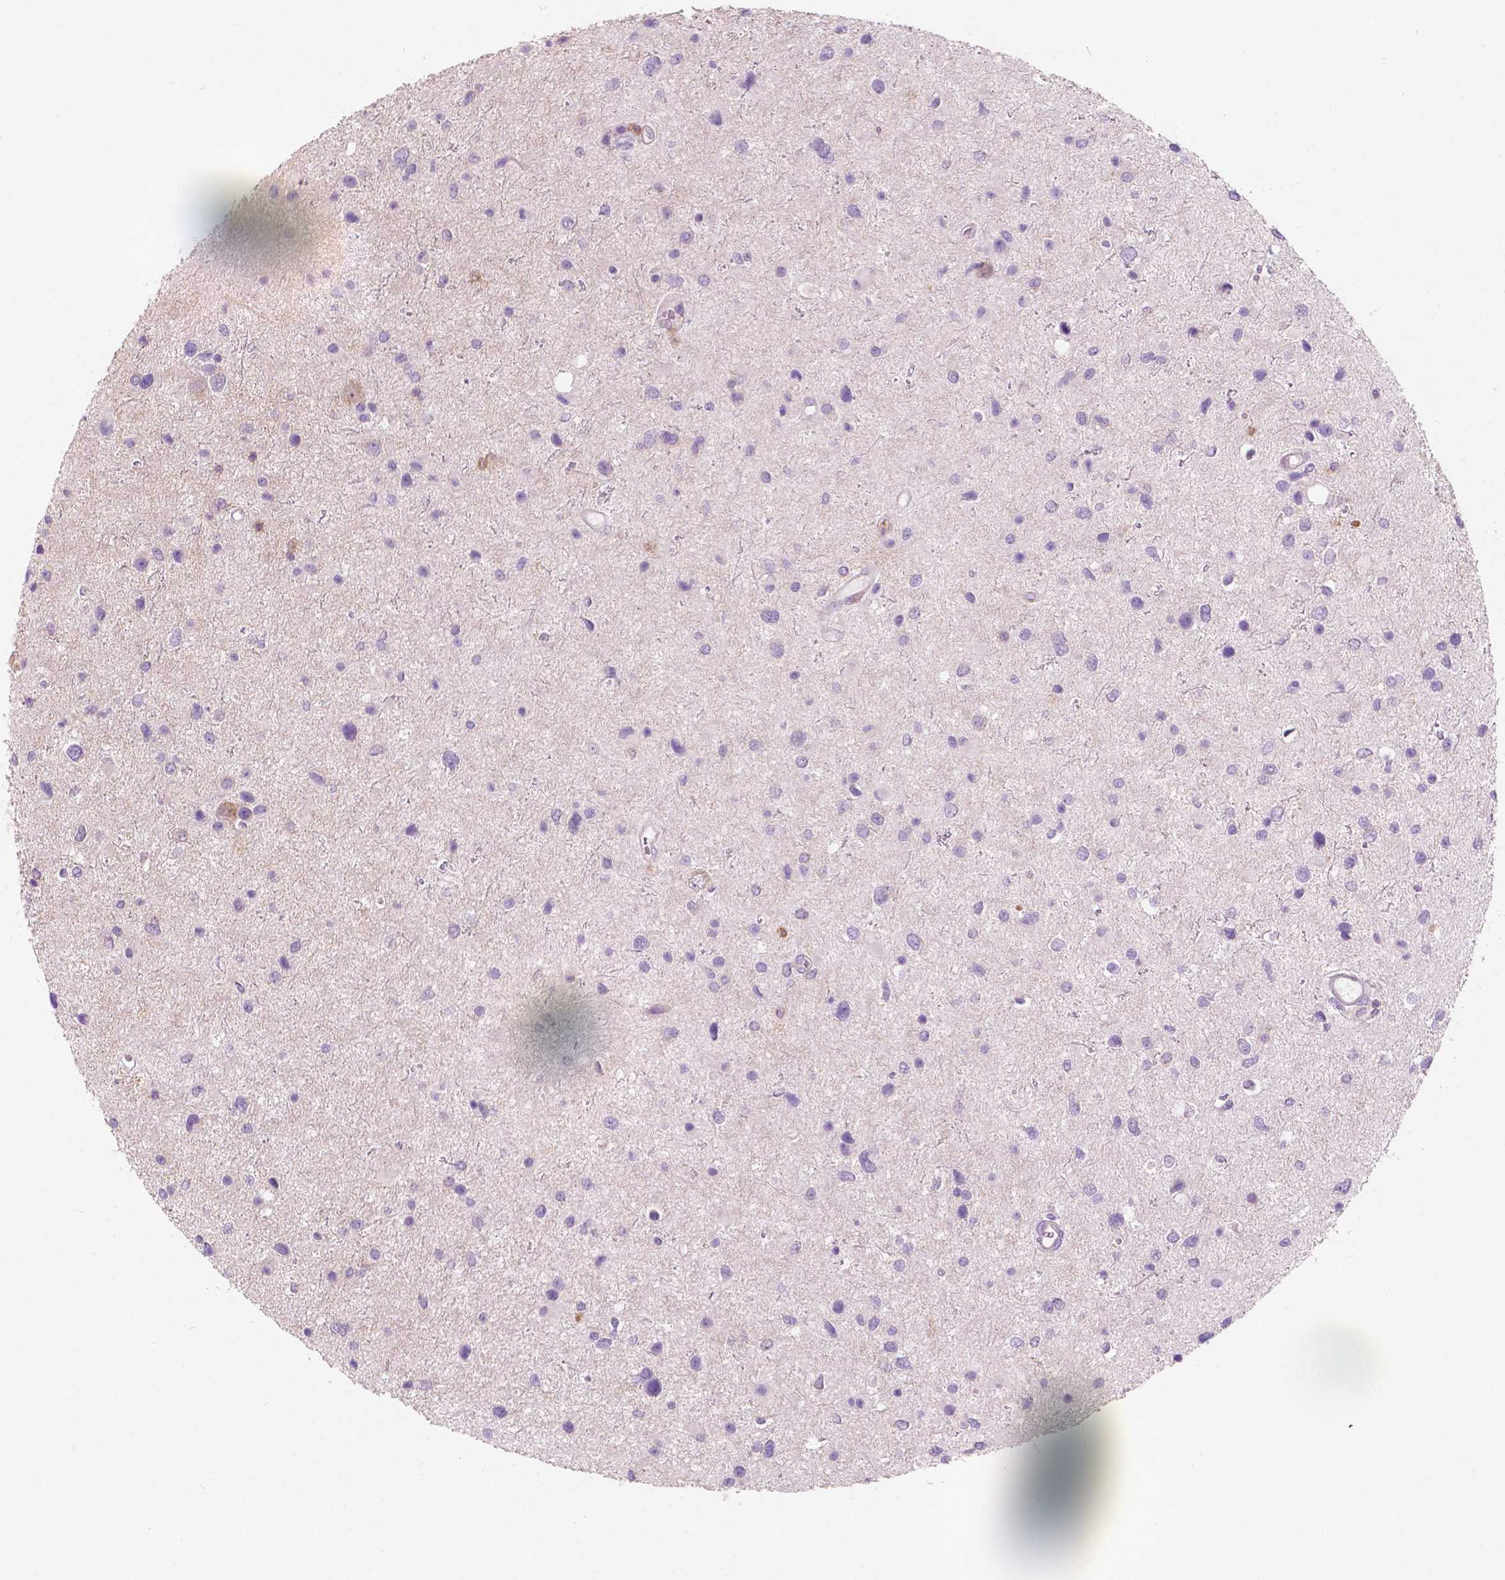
{"staining": {"intensity": "negative", "quantity": "none", "location": "none"}, "tissue": "glioma", "cell_type": "Tumor cells", "image_type": "cancer", "snomed": [{"axis": "morphology", "description": "Glioma, malignant, Low grade"}, {"axis": "topography", "description": "Brain"}], "caption": "Photomicrograph shows no significant protein positivity in tumor cells of malignant glioma (low-grade).", "gene": "SEMA4A", "patient": {"sex": "female", "age": 32}}